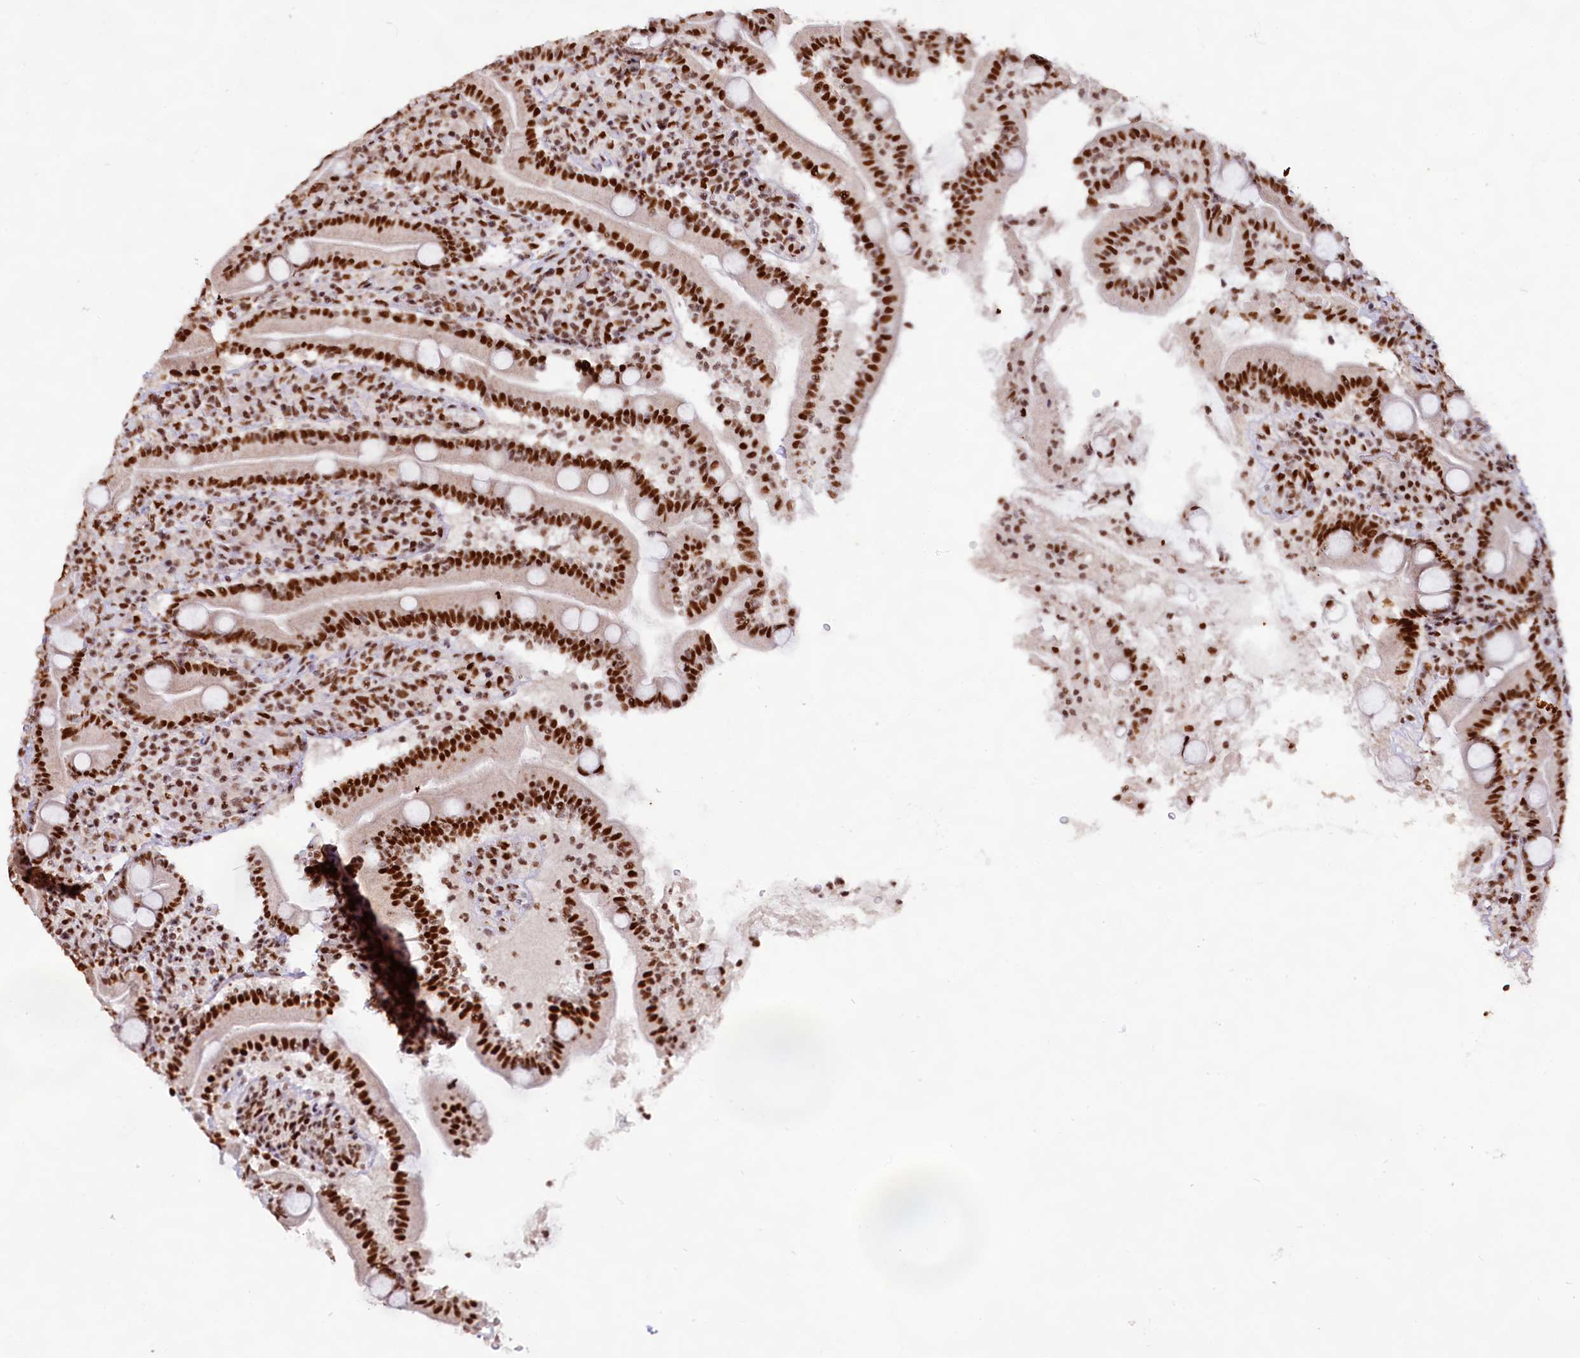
{"staining": {"intensity": "strong", "quantity": ">75%", "location": "nuclear"}, "tissue": "duodenum", "cell_type": "Glandular cells", "image_type": "normal", "snomed": [{"axis": "morphology", "description": "Normal tissue, NOS"}, {"axis": "topography", "description": "Duodenum"}], "caption": "High-magnification brightfield microscopy of normal duodenum stained with DAB (3,3'-diaminobenzidine) (brown) and counterstained with hematoxylin (blue). glandular cells exhibit strong nuclear positivity is present in approximately>75% of cells.", "gene": "HIRA", "patient": {"sex": "male", "age": 35}}